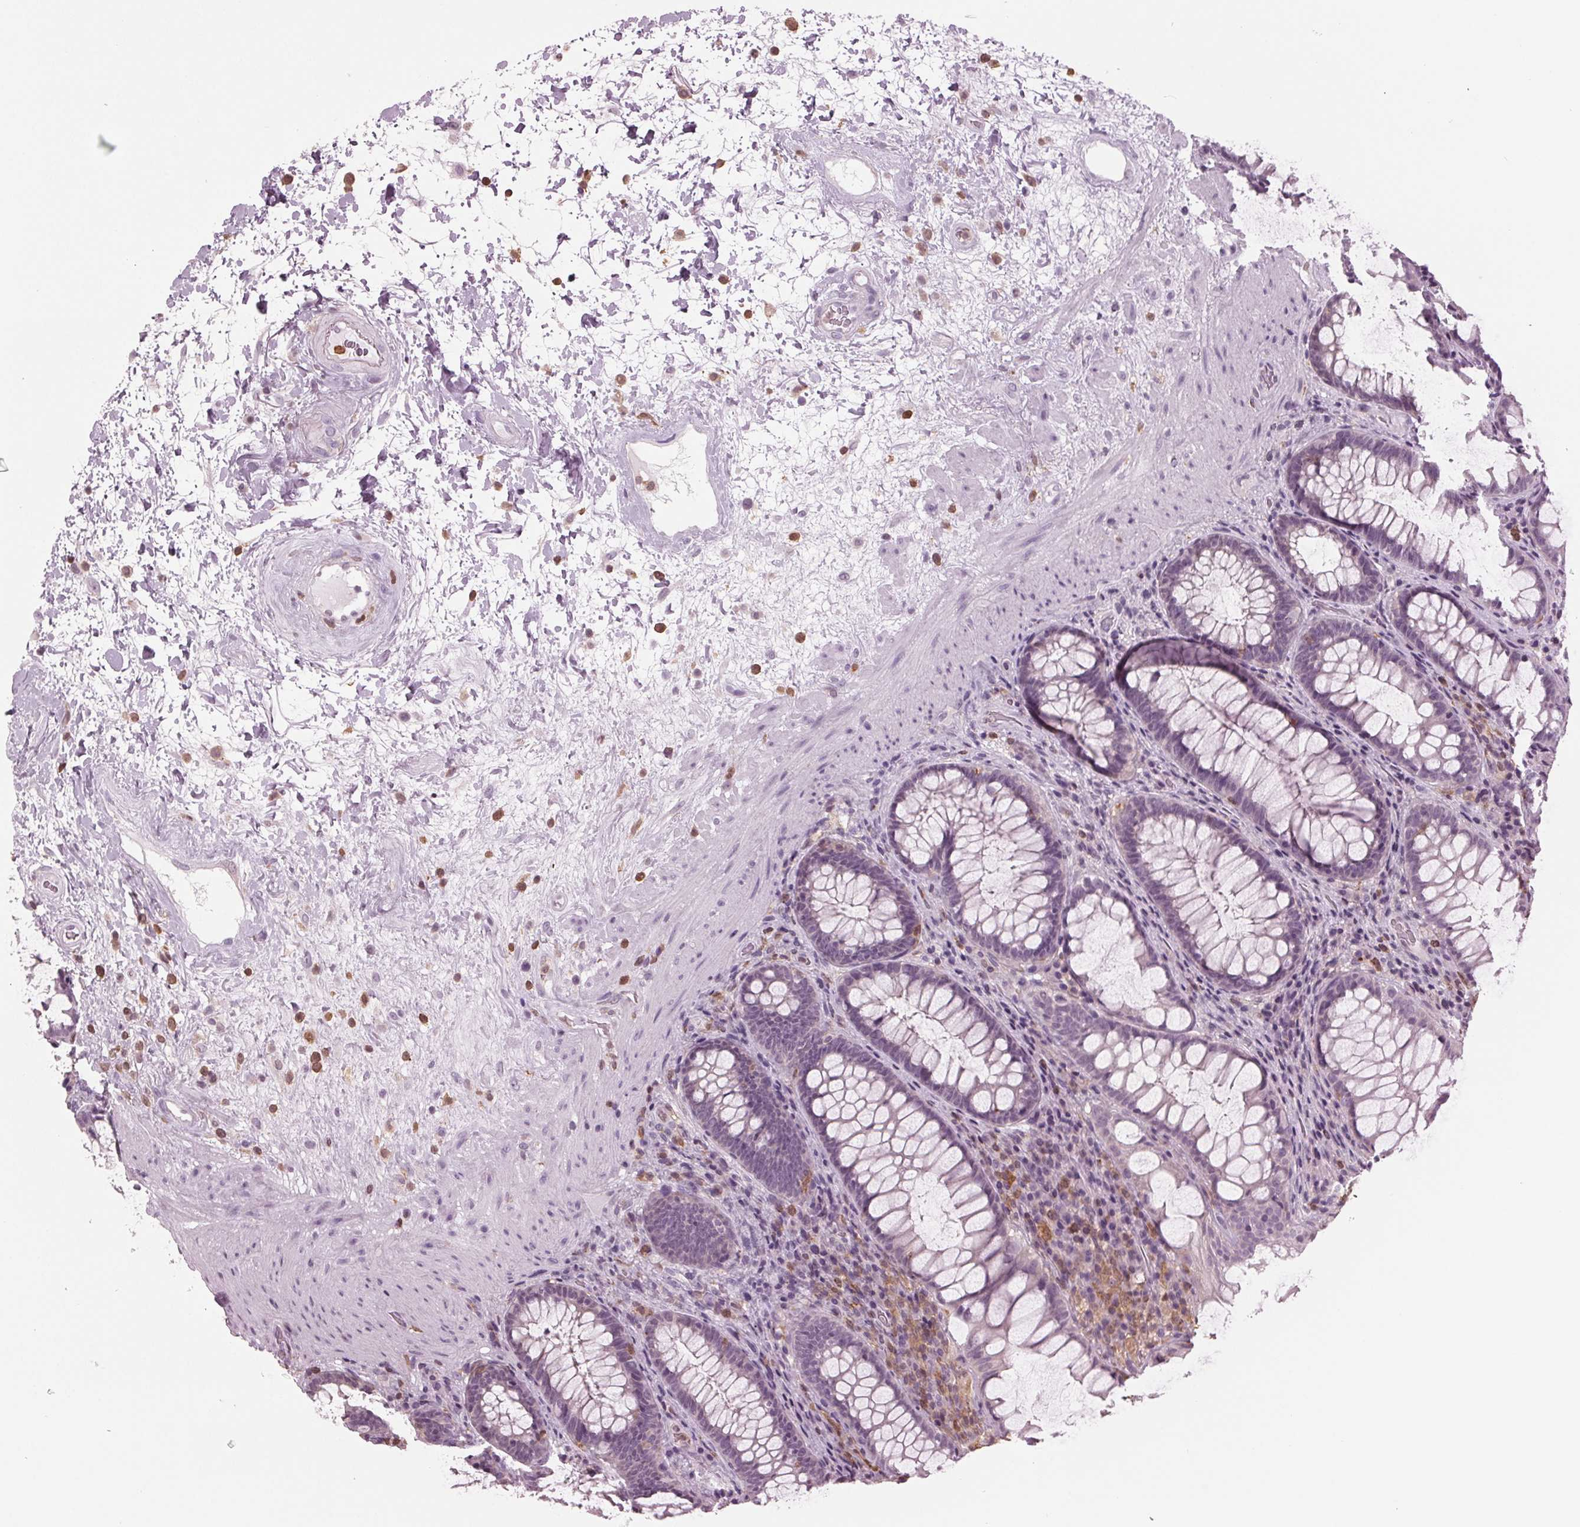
{"staining": {"intensity": "negative", "quantity": "none", "location": "none"}, "tissue": "rectum", "cell_type": "Glandular cells", "image_type": "normal", "snomed": [{"axis": "morphology", "description": "Normal tissue, NOS"}, {"axis": "topography", "description": "Rectum"}], "caption": "A histopathology image of rectum stained for a protein shows no brown staining in glandular cells.", "gene": "BTLA", "patient": {"sex": "male", "age": 72}}